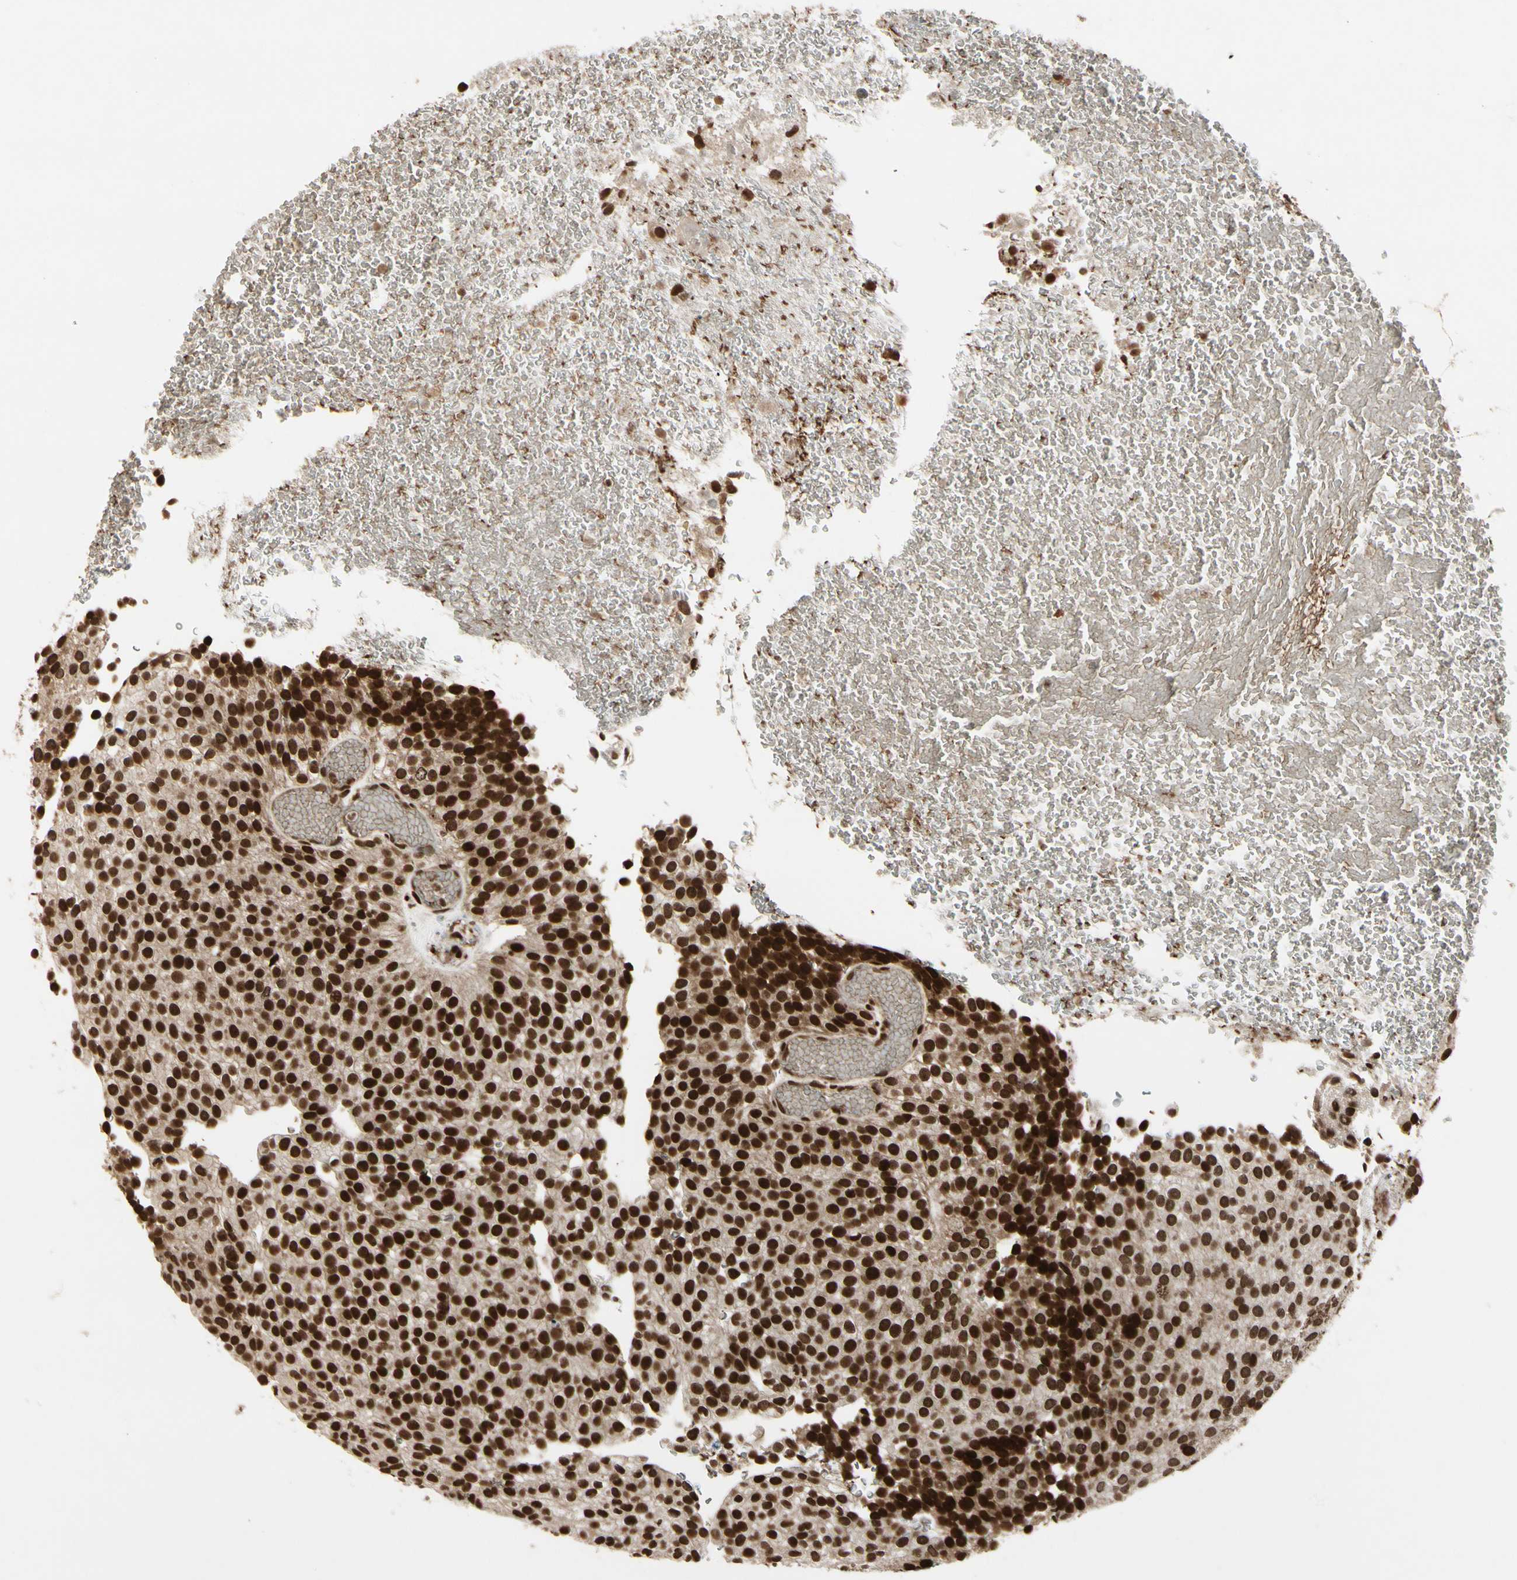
{"staining": {"intensity": "strong", "quantity": ">75%", "location": "nuclear"}, "tissue": "urothelial cancer", "cell_type": "Tumor cells", "image_type": "cancer", "snomed": [{"axis": "morphology", "description": "Urothelial carcinoma, Low grade"}, {"axis": "topography", "description": "Urinary bladder"}], "caption": "Immunohistochemistry staining of urothelial cancer, which displays high levels of strong nuclear staining in approximately >75% of tumor cells indicating strong nuclear protein staining. The staining was performed using DAB (brown) for protein detection and nuclei were counterstained in hematoxylin (blue).", "gene": "CHAMP1", "patient": {"sex": "male", "age": 78}}